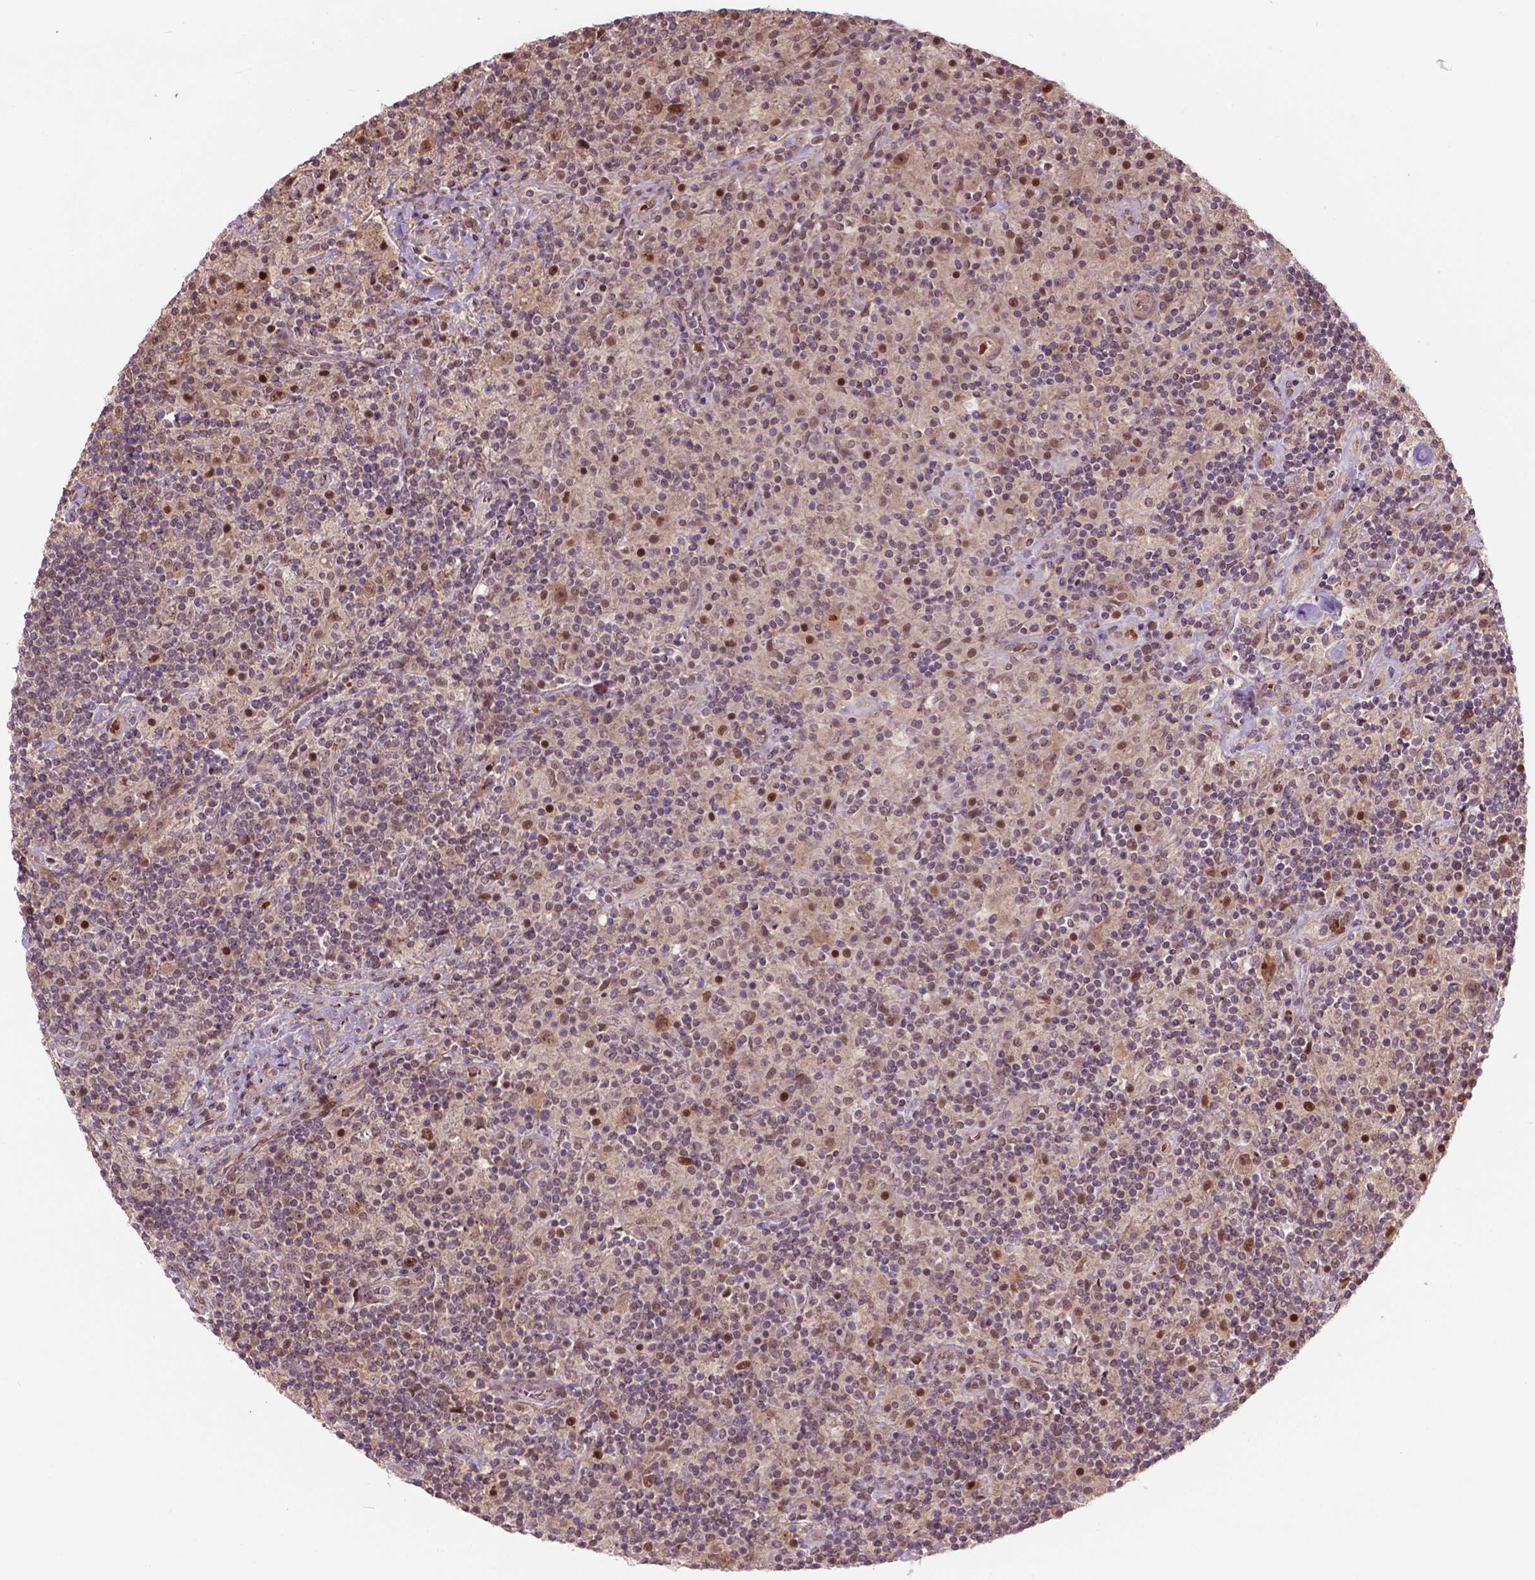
{"staining": {"intensity": "moderate", "quantity": "<25%", "location": "cytoplasmic/membranous,nuclear"}, "tissue": "lymphoma", "cell_type": "Tumor cells", "image_type": "cancer", "snomed": [{"axis": "morphology", "description": "Hodgkin's disease, NOS"}, {"axis": "topography", "description": "Lymph node"}], "caption": "Immunohistochemical staining of human lymphoma reveals low levels of moderate cytoplasmic/membranous and nuclear protein staining in approximately <25% of tumor cells.", "gene": "PSMD11", "patient": {"sex": "male", "age": 70}}